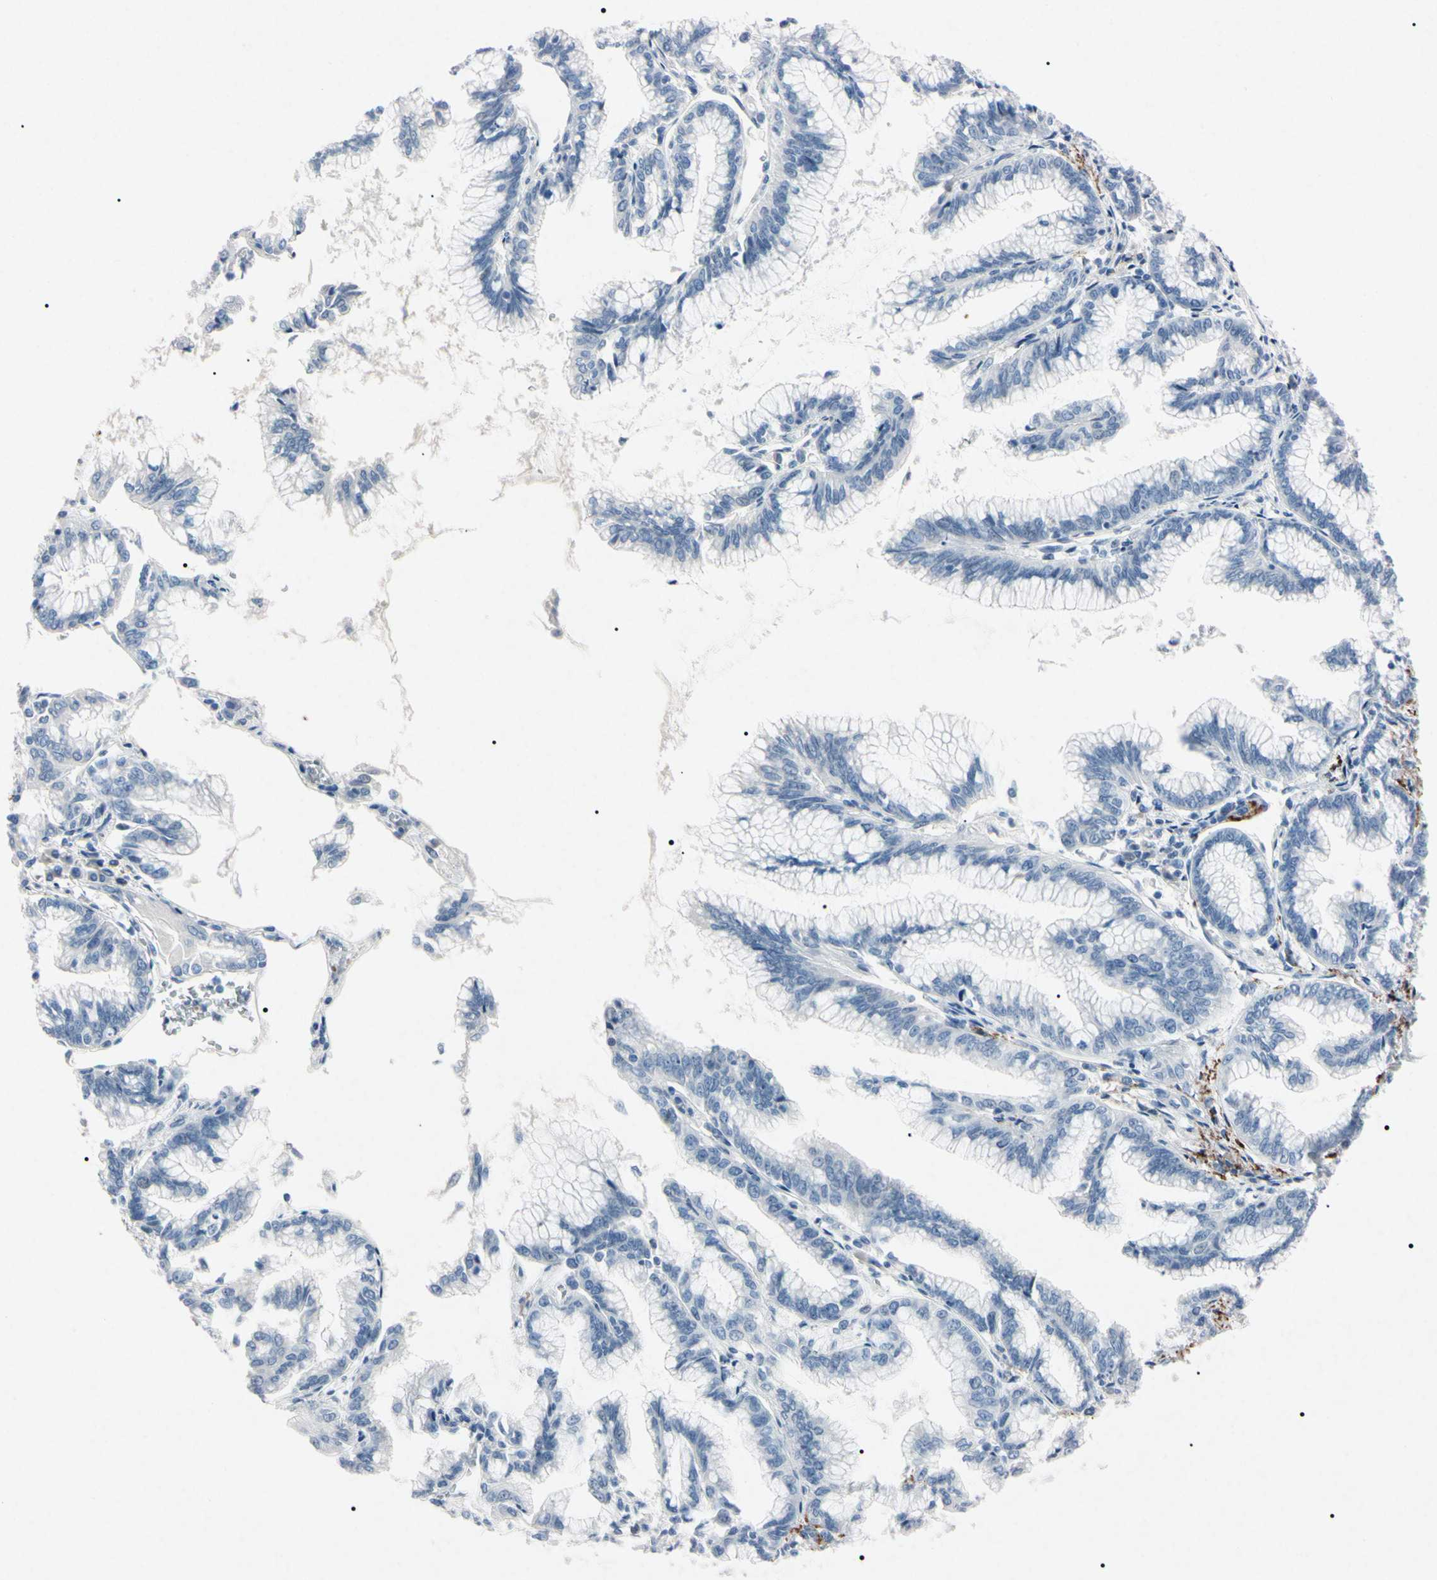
{"staining": {"intensity": "negative", "quantity": "none", "location": "none"}, "tissue": "pancreatic cancer", "cell_type": "Tumor cells", "image_type": "cancer", "snomed": [{"axis": "morphology", "description": "Adenocarcinoma, NOS"}, {"axis": "topography", "description": "Pancreas"}], "caption": "Pancreatic cancer stained for a protein using immunohistochemistry (IHC) shows no expression tumor cells.", "gene": "ELN", "patient": {"sex": "female", "age": 64}}